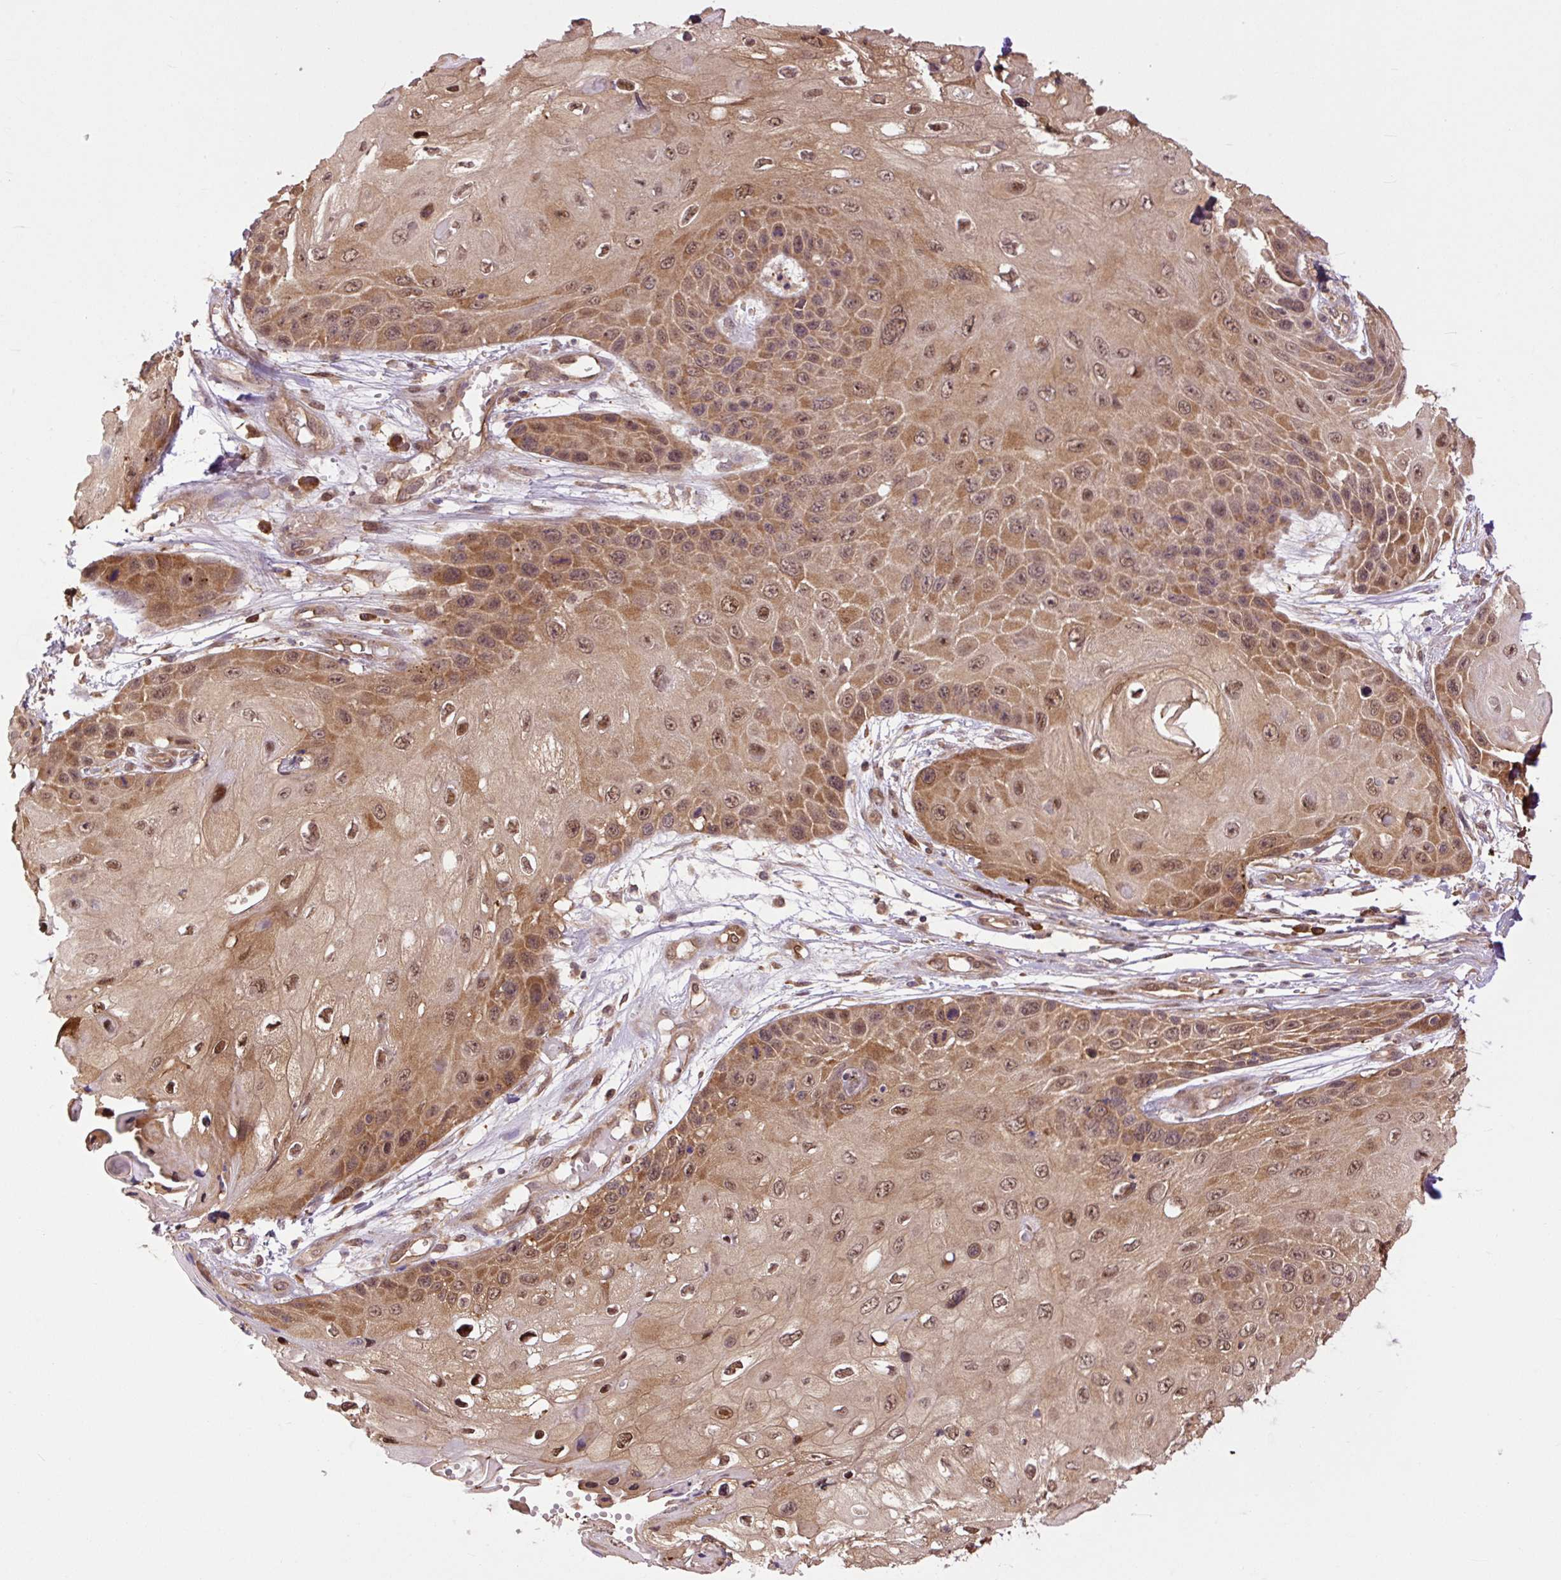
{"staining": {"intensity": "moderate", "quantity": ">75%", "location": "cytoplasmic/membranous,nuclear"}, "tissue": "skin cancer", "cell_type": "Tumor cells", "image_type": "cancer", "snomed": [{"axis": "morphology", "description": "Squamous cell carcinoma, NOS"}, {"axis": "topography", "description": "Skin"}, {"axis": "topography", "description": "Vulva"}], "caption": "Immunohistochemistry of skin squamous cell carcinoma shows medium levels of moderate cytoplasmic/membranous and nuclear staining in approximately >75% of tumor cells.", "gene": "TPT1", "patient": {"sex": "female", "age": 44}}